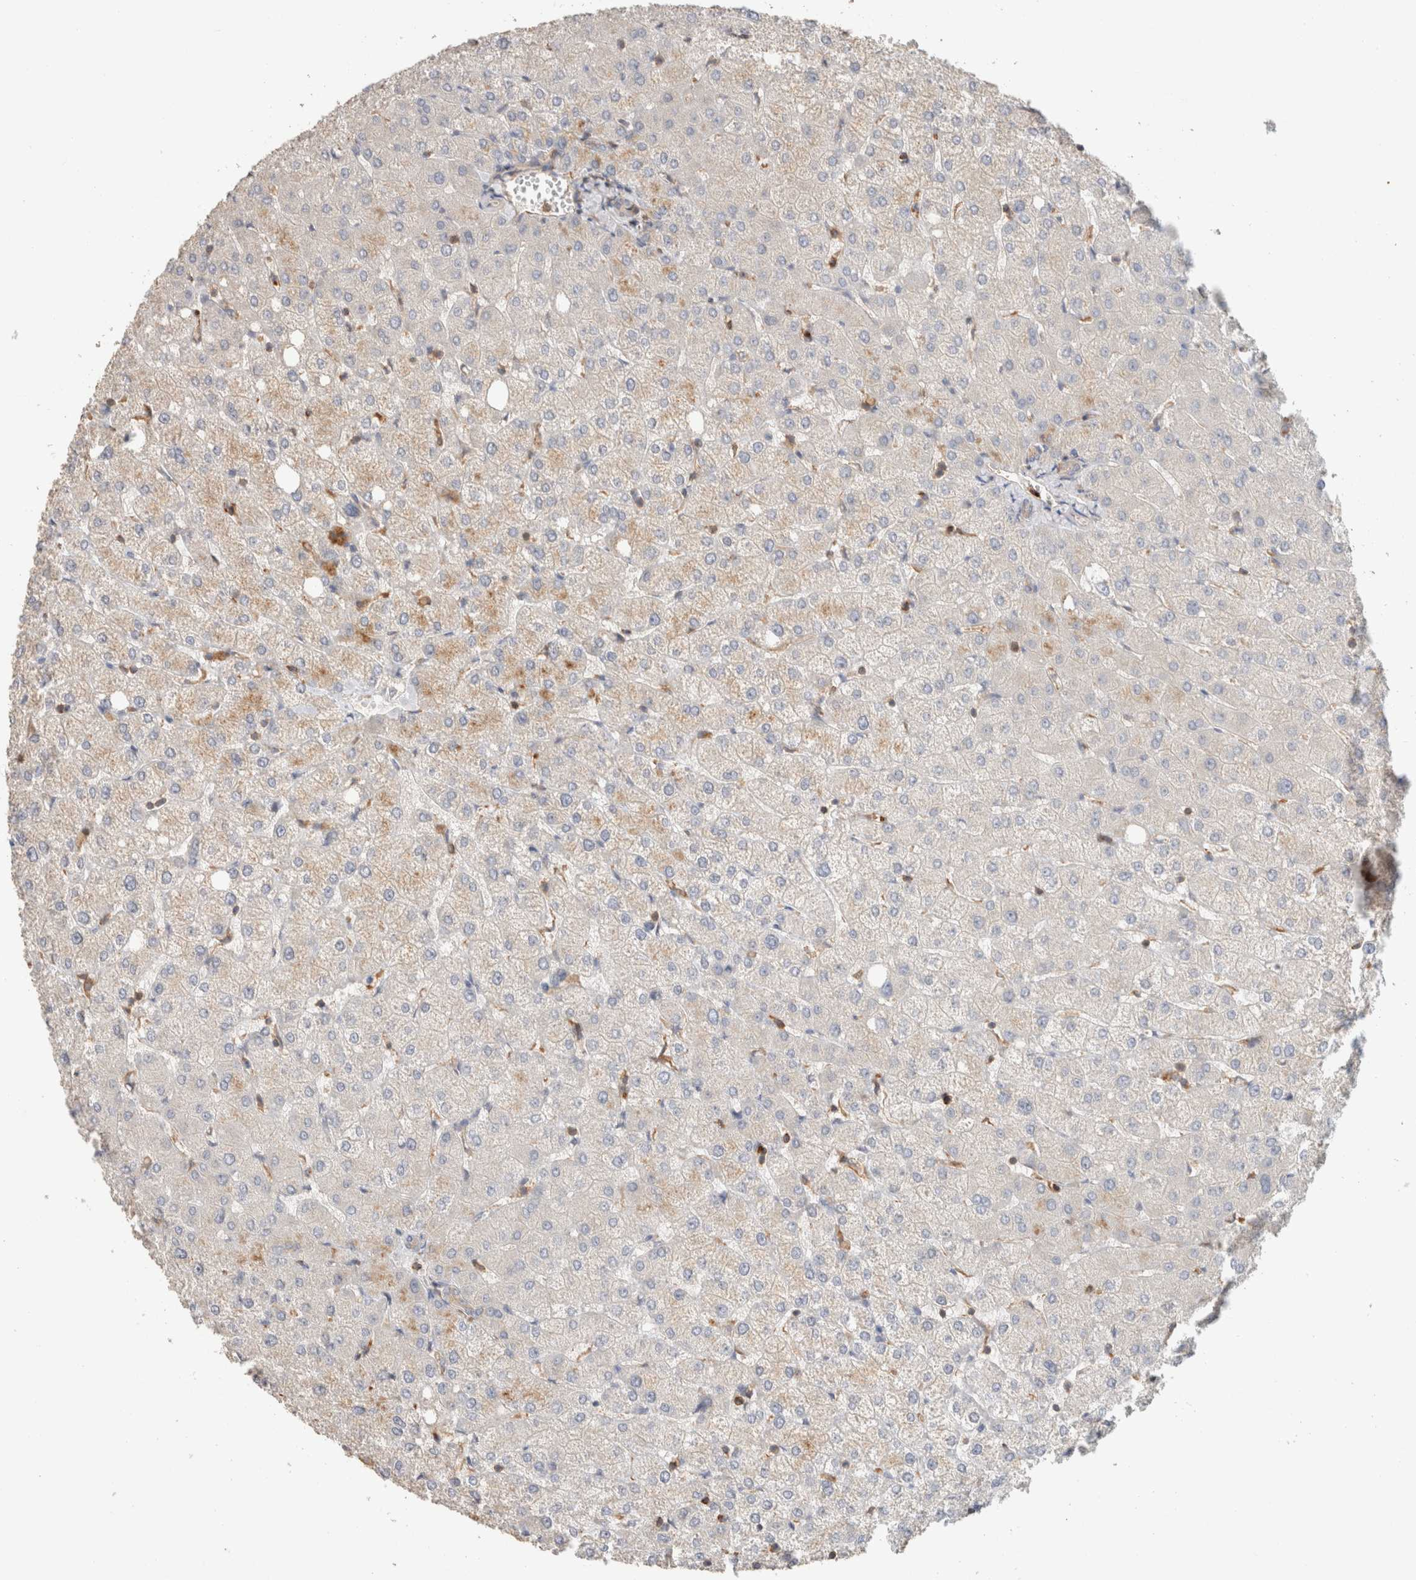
{"staining": {"intensity": "negative", "quantity": "none", "location": "none"}, "tissue": "liver", "cell_type": "Cholangiocytes", "image_type": "normal", "snomed": [{"axis": "morphology", "description": "Normal tissue, NOS"}, {"axis": "topography", "description": "Liver"}], "caption": "Liver was stained to show a protein in brown. There is no significant positivity in cholangiocytes. The staining was performed using DAB (3,3'-diaminobenzidine) to visualize the protein expression in brown, while the nuclei were stained in blue with hematoxylin (Magnification: 20x).", "gene": "CFAP418", "patient": {"sex": "female", "age": 54}}